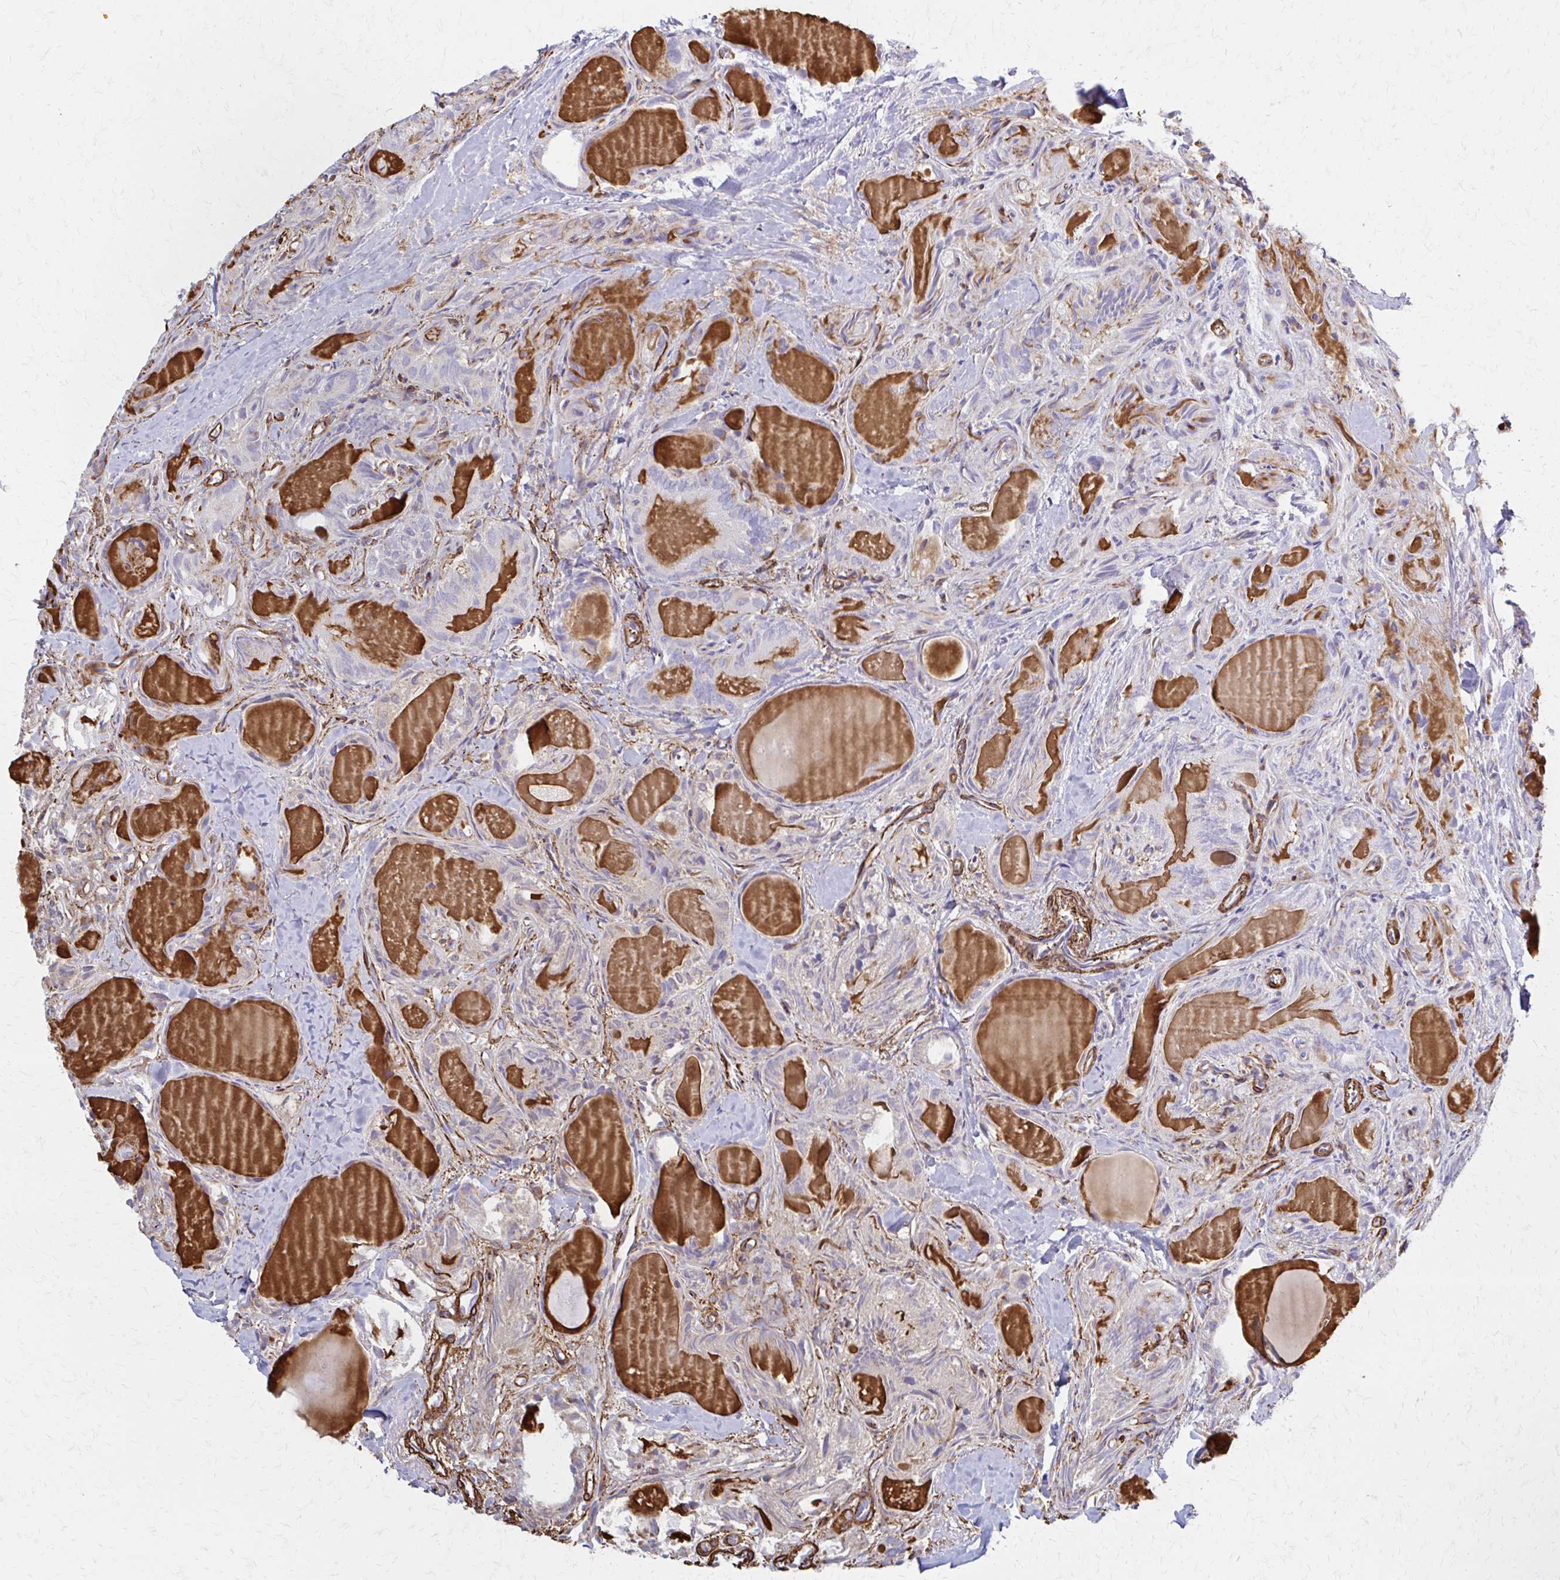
{"staining": {"intensity": "weak", "quantity": "<25%", "location": "cytoplasmic/membranous"}, "tissue": "thyroid cancer", "cell_type": "Tumor cells", "image_type": "cancer", "snomed": [{"axis": "morphology", "description": "Papillary adenocarcinoma, NOS"}, {"axis": "topography", "description": "Thyroid gland"}], "caption": "IHC of thyroid cancer (papillary adenocarcinoma) shows no staining in tumor cells. Brightfield microscopy of immunohistochemistry (IHC) stained with DAB (3,3'-diaminobenzidine) (brown) and hematoxylin (blue), captured at high magnification.", "gene": "TIMMDC1", "patient": {"sex": "female", "age": 75}}